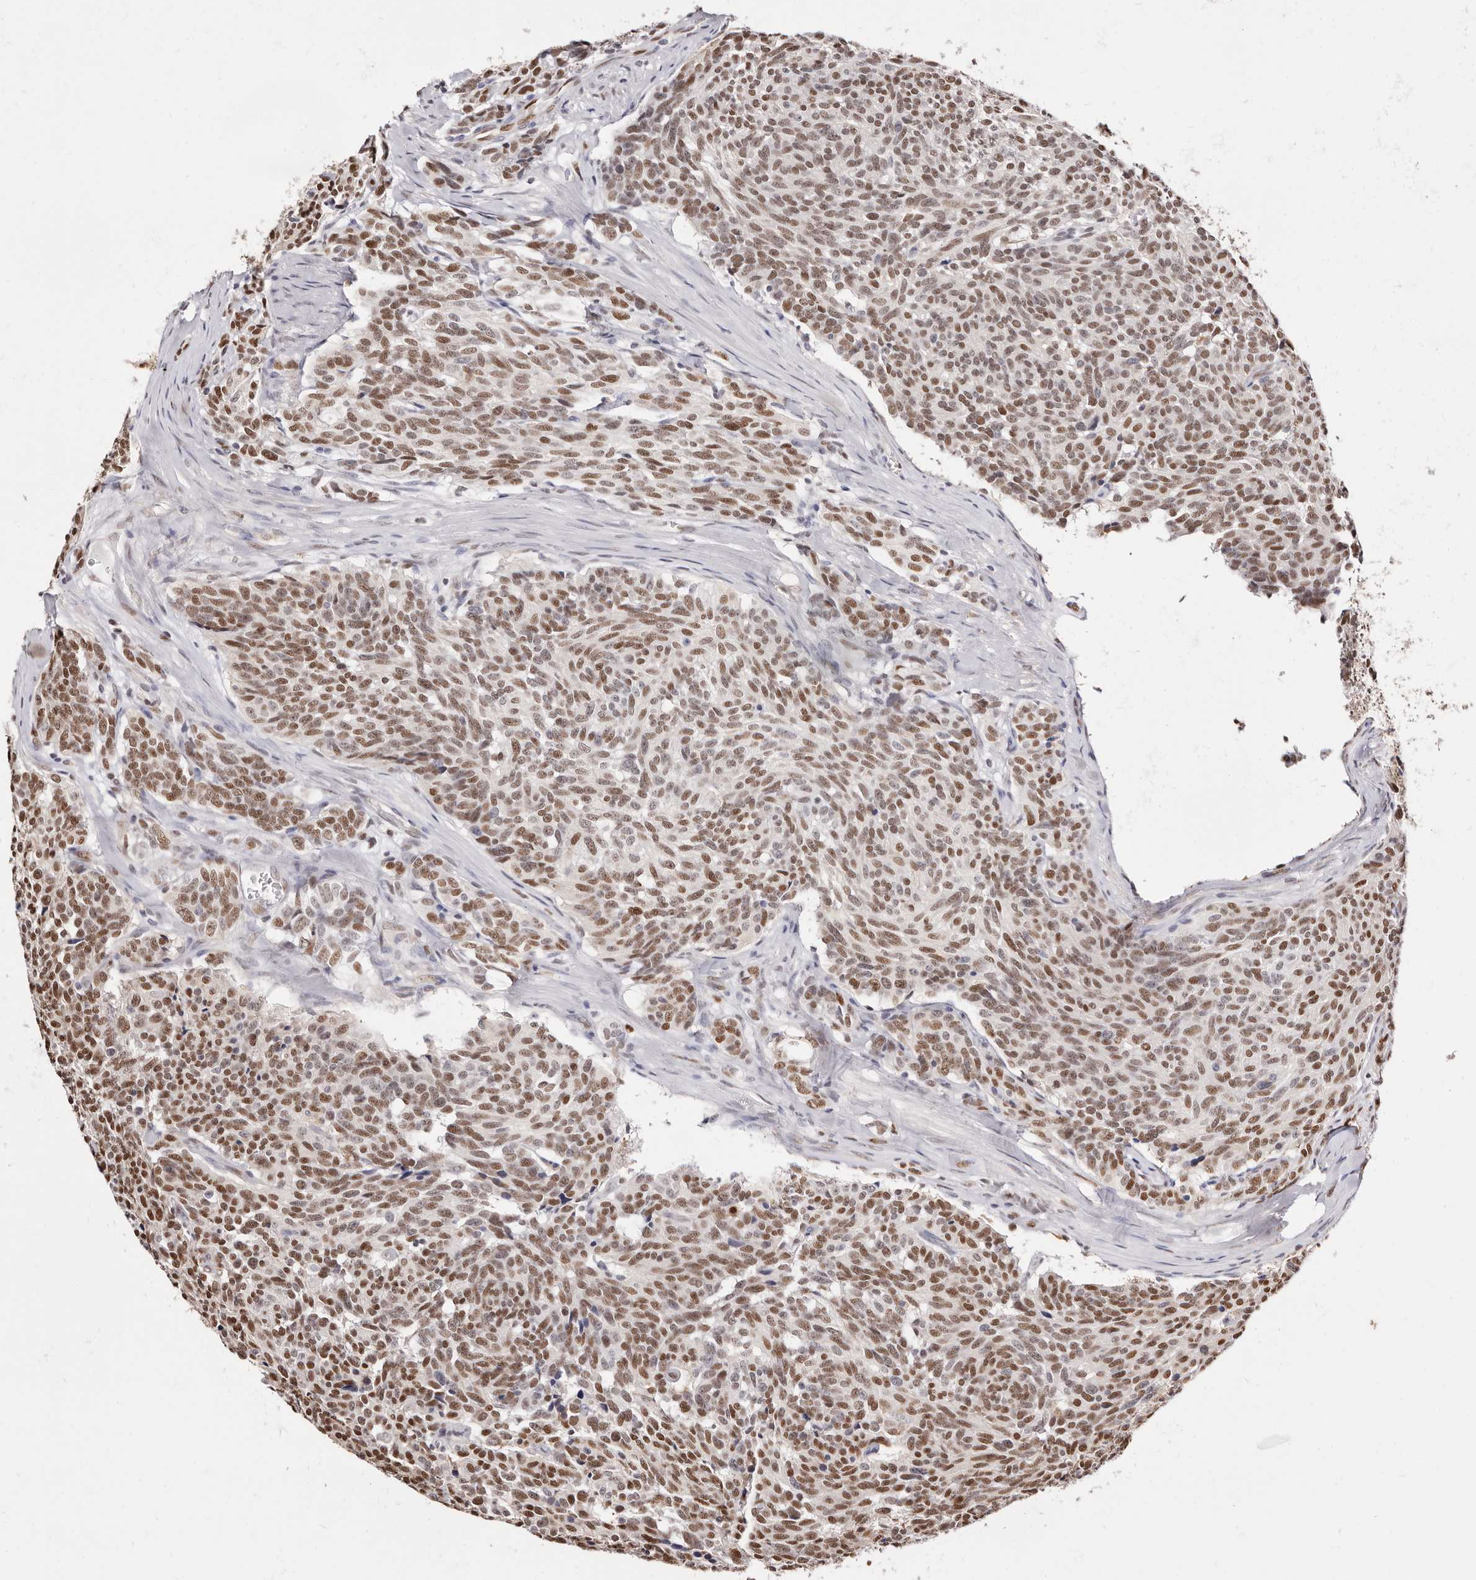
{"staining": {"intensity": "moderate", "quantity": ">75%", "location": "nuclear"}, "tissue": "carcinoid", "cell_type": "Tumor cells", "image_type": "cancer", "snomed": [{"axis": "morphology", "description": "Carcinoid, malignant, NOS"}, {"axis": "topography", "description": "Lung"}], "caption": "Immunohistochemistry micrograph of human carcinoid stained for a protein (brown), which displays medium levels of moderate nuclear expression in approximately >75% of tumor cells.", "gene": "TKT", "patient": {"sex": "female", "age": 46}}